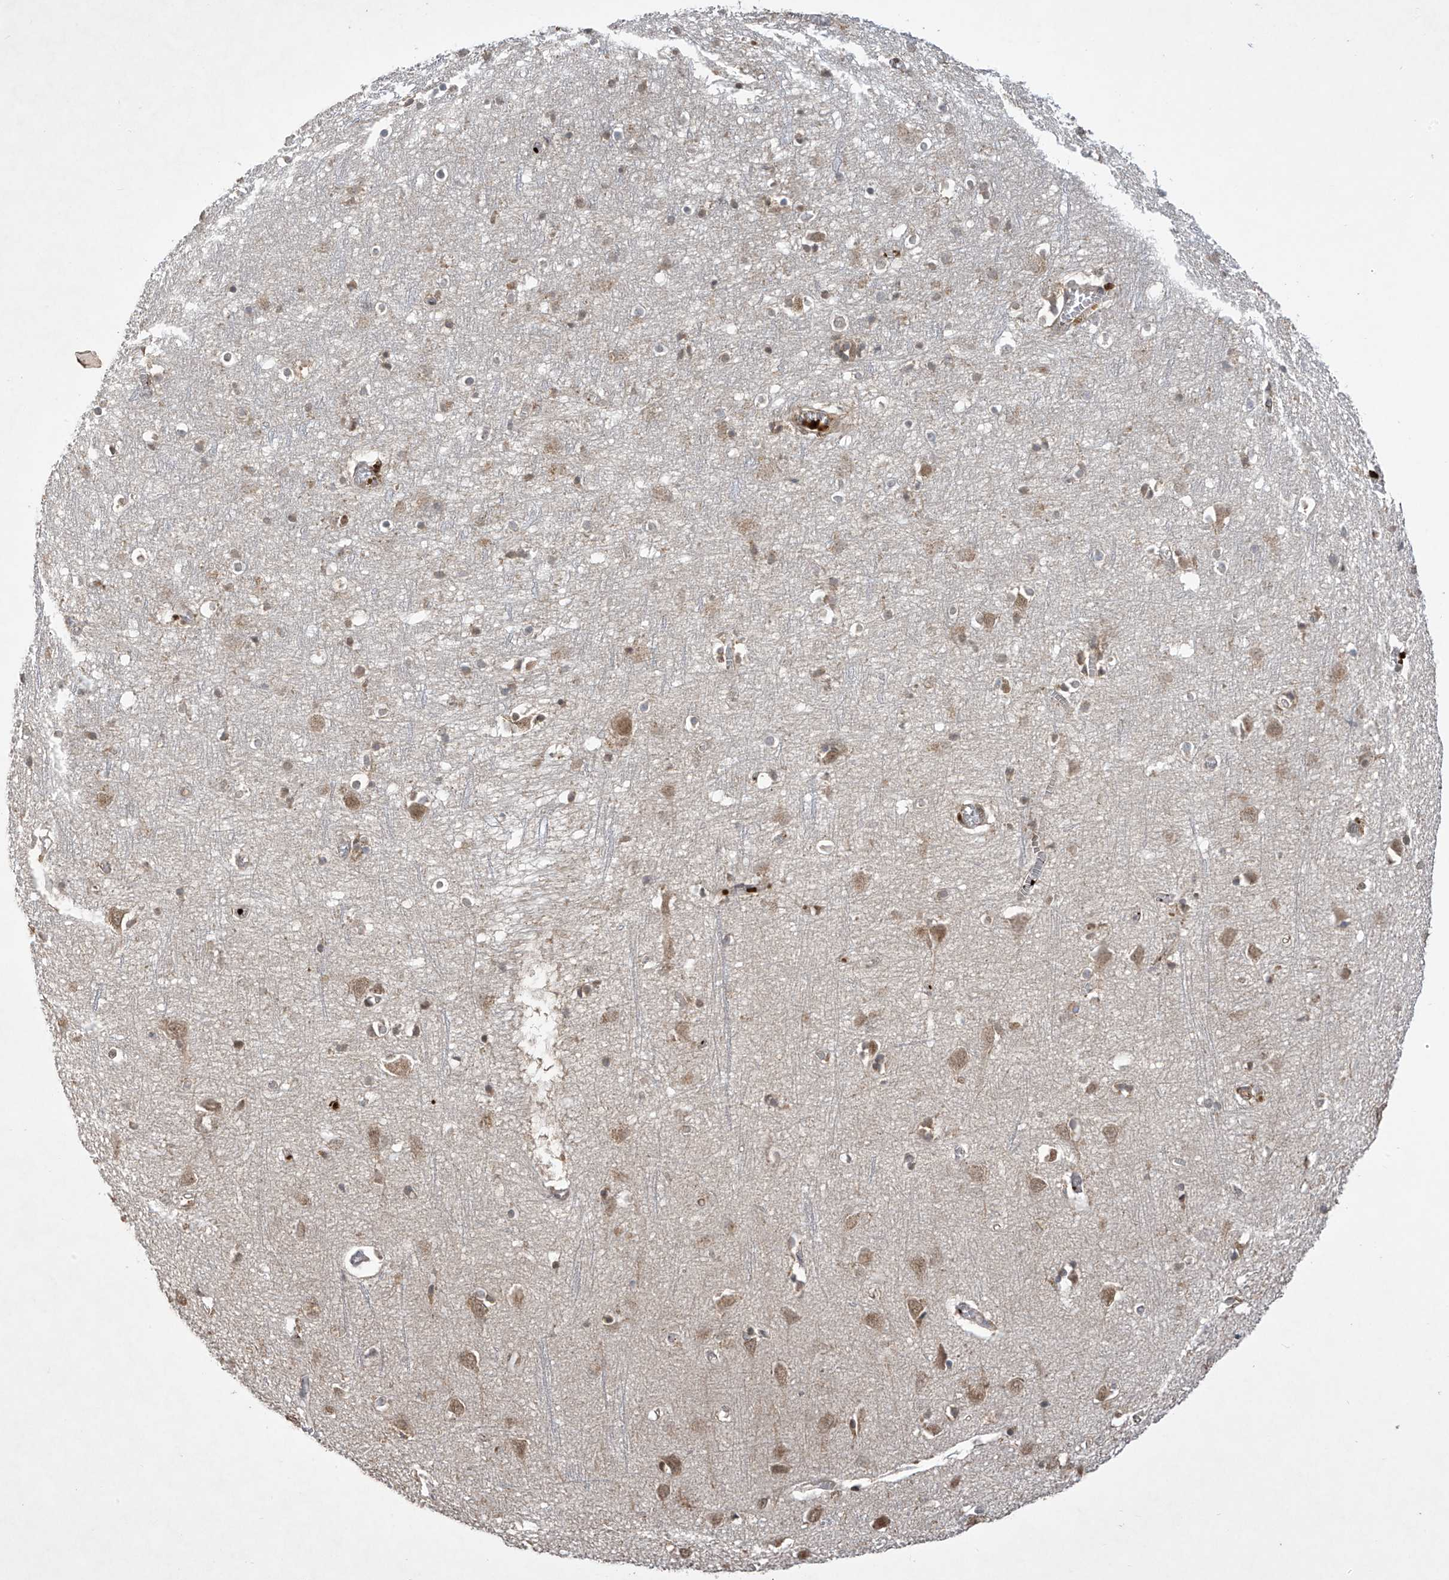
{"staining": {"intensity": "weak", "quantity": ">75%", "location": "cytoplasmic/membranous,nuclear"}, "tissue": "cerebral cortex", "cell_type": "Endothelial cells", "image_type": "normal", "snomed": [{"axis": "morphology", "description": "Normal tissue, NOS"}, {"axis": "topography", "description": "Cerebral cortex"}], "caption": "About >75% of endothelial cells in normal cerebral cortex demonstrate weak cytoplasmic/membranous,nuclear protein staining as visualized by brown immunohistochemical staining.", "gene": "LCOR", "patient": {"sex": "female", "age": 64}}